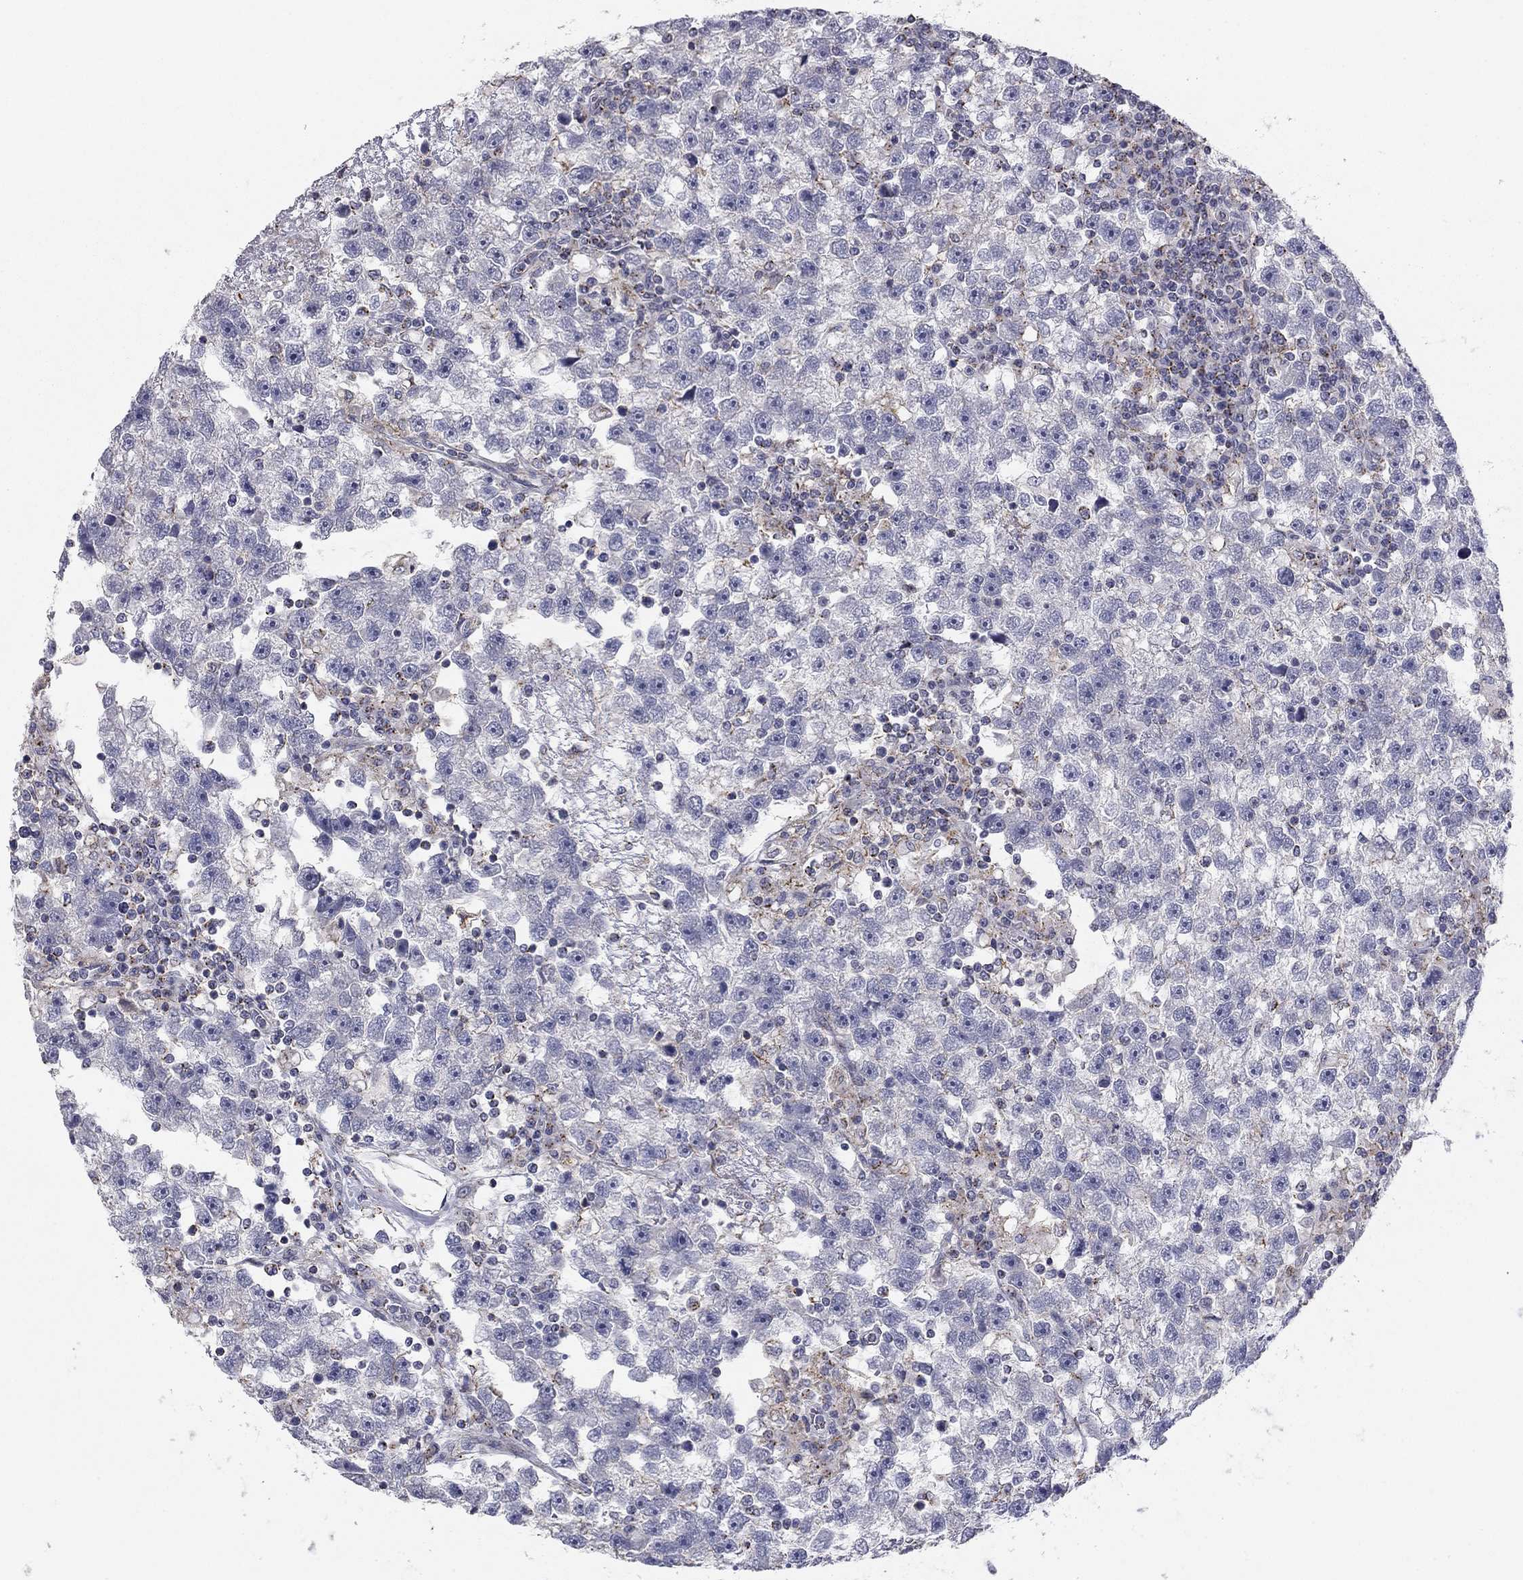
{"staining": {"intensity": "negative", "quantity": "none", "location": "none"}, "tissue": "testis cancer", "cell_type": "Tumor cells", "image_type": "cancer", "snomed": [{"axis": "morphology", "description": "Seminoma, NOS"}, {"axis": "topography", "description": "Testis"}], "caption": "IHC of testis cancer (seminoma) displays no expression in tumor cells. (Stains: DAB IHC with hematoxylin counter stain, Microscopy: brightfield microscopy at high magnification).", "gene": "SEPTIN3", "patient": {"sex": "male", "age": 47}}